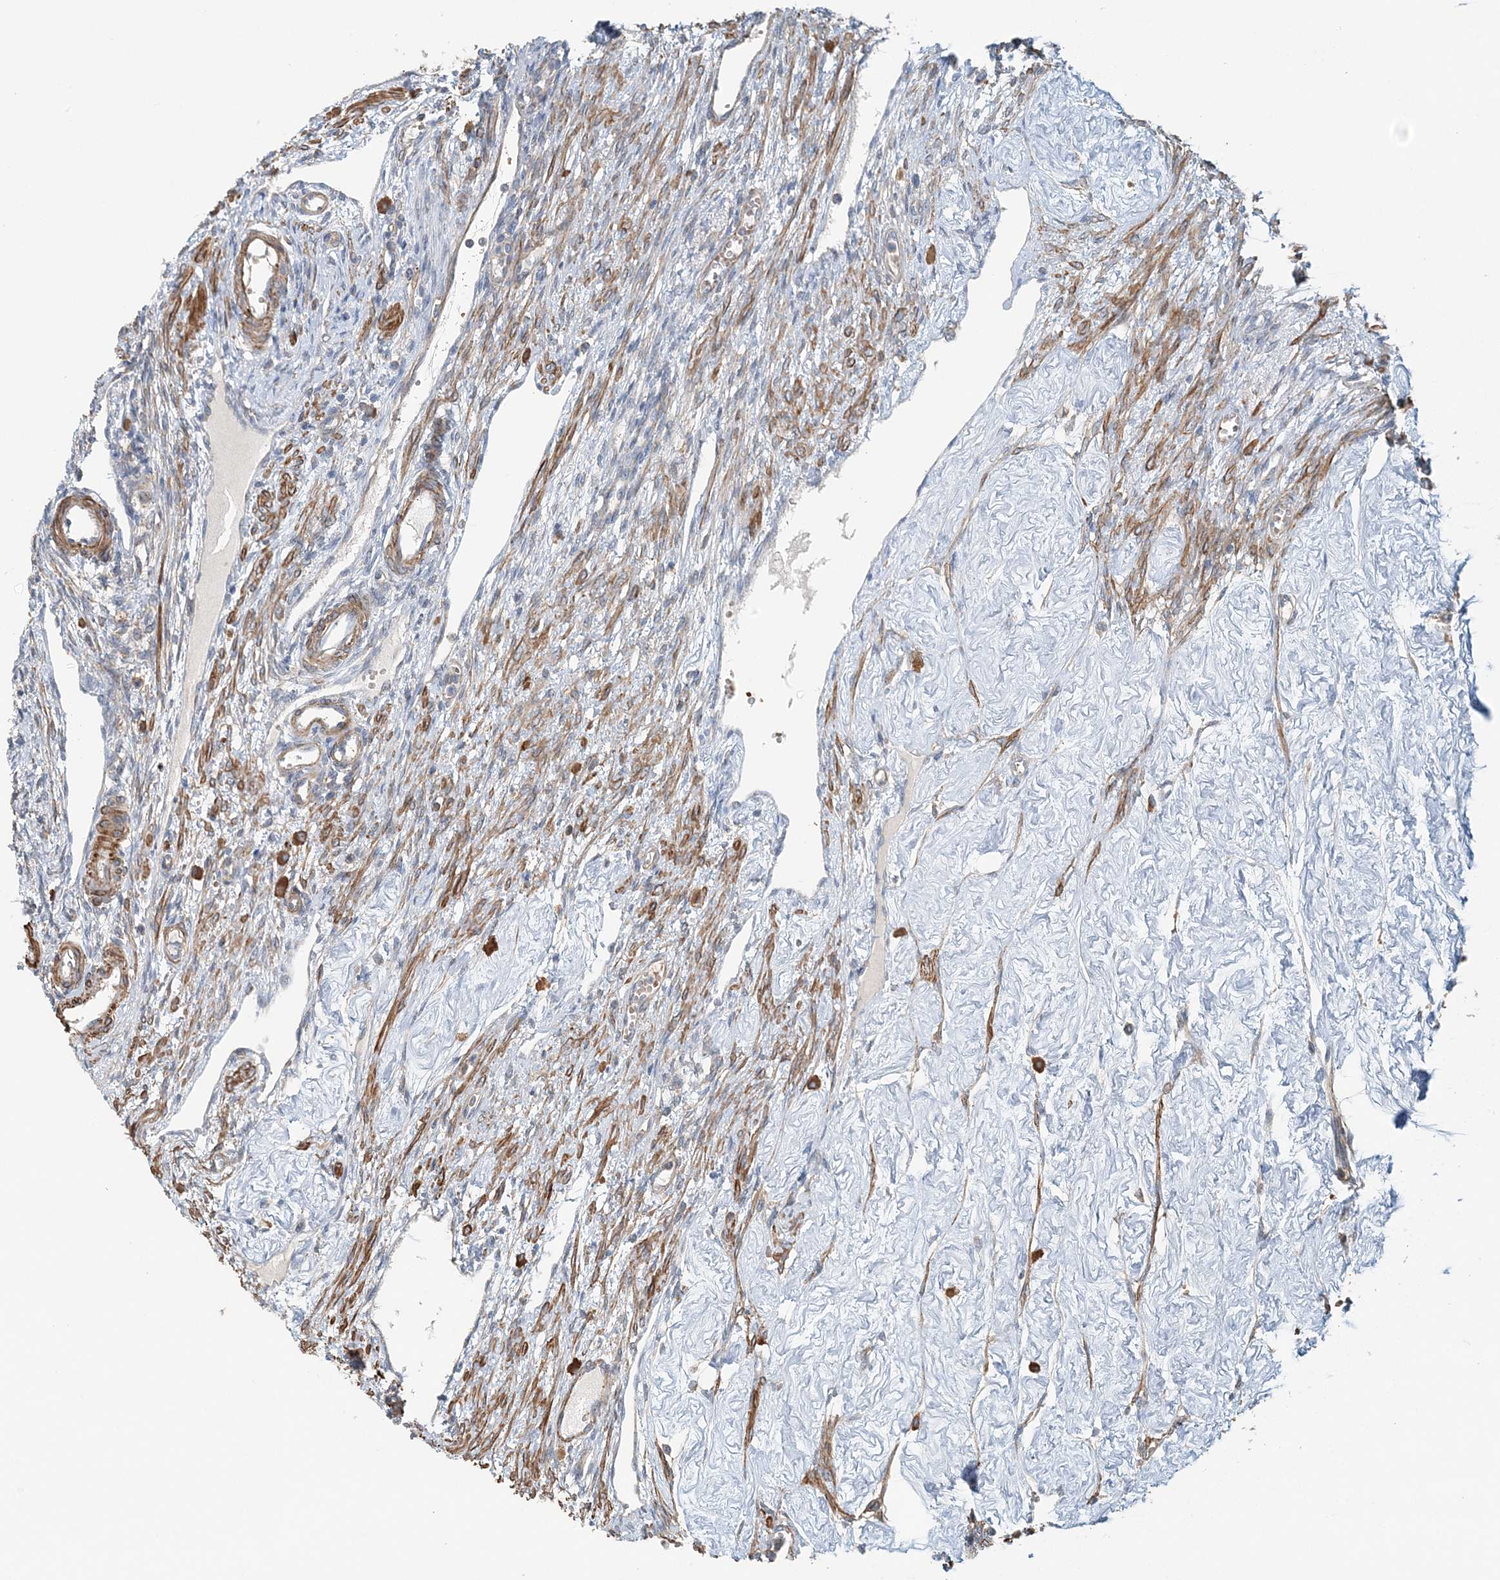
{"staining": {"intensity": "negative", "quantity": "none", "location": "none"}, "tissue": "ovary", "cell_type": "Ovarian stroma cells", "image_type": "normal", "snomed": [{"axis": "morphology", "description": "Normal tissue, NOS"}, {"axis": "morphology", "description": "Cyst, NOS"}, {"axis": "topography", "description": "Ovary"}], "caption": "This histopathology image is of normal ovary stained with immunohistochemistry (IHC) to label a protein in brown with the nuclei are counter-stained blue. There is no positivity in ovarian stroma cells.", "gene": "TTI1", "patient": {"sex": "female", "age": 33}}